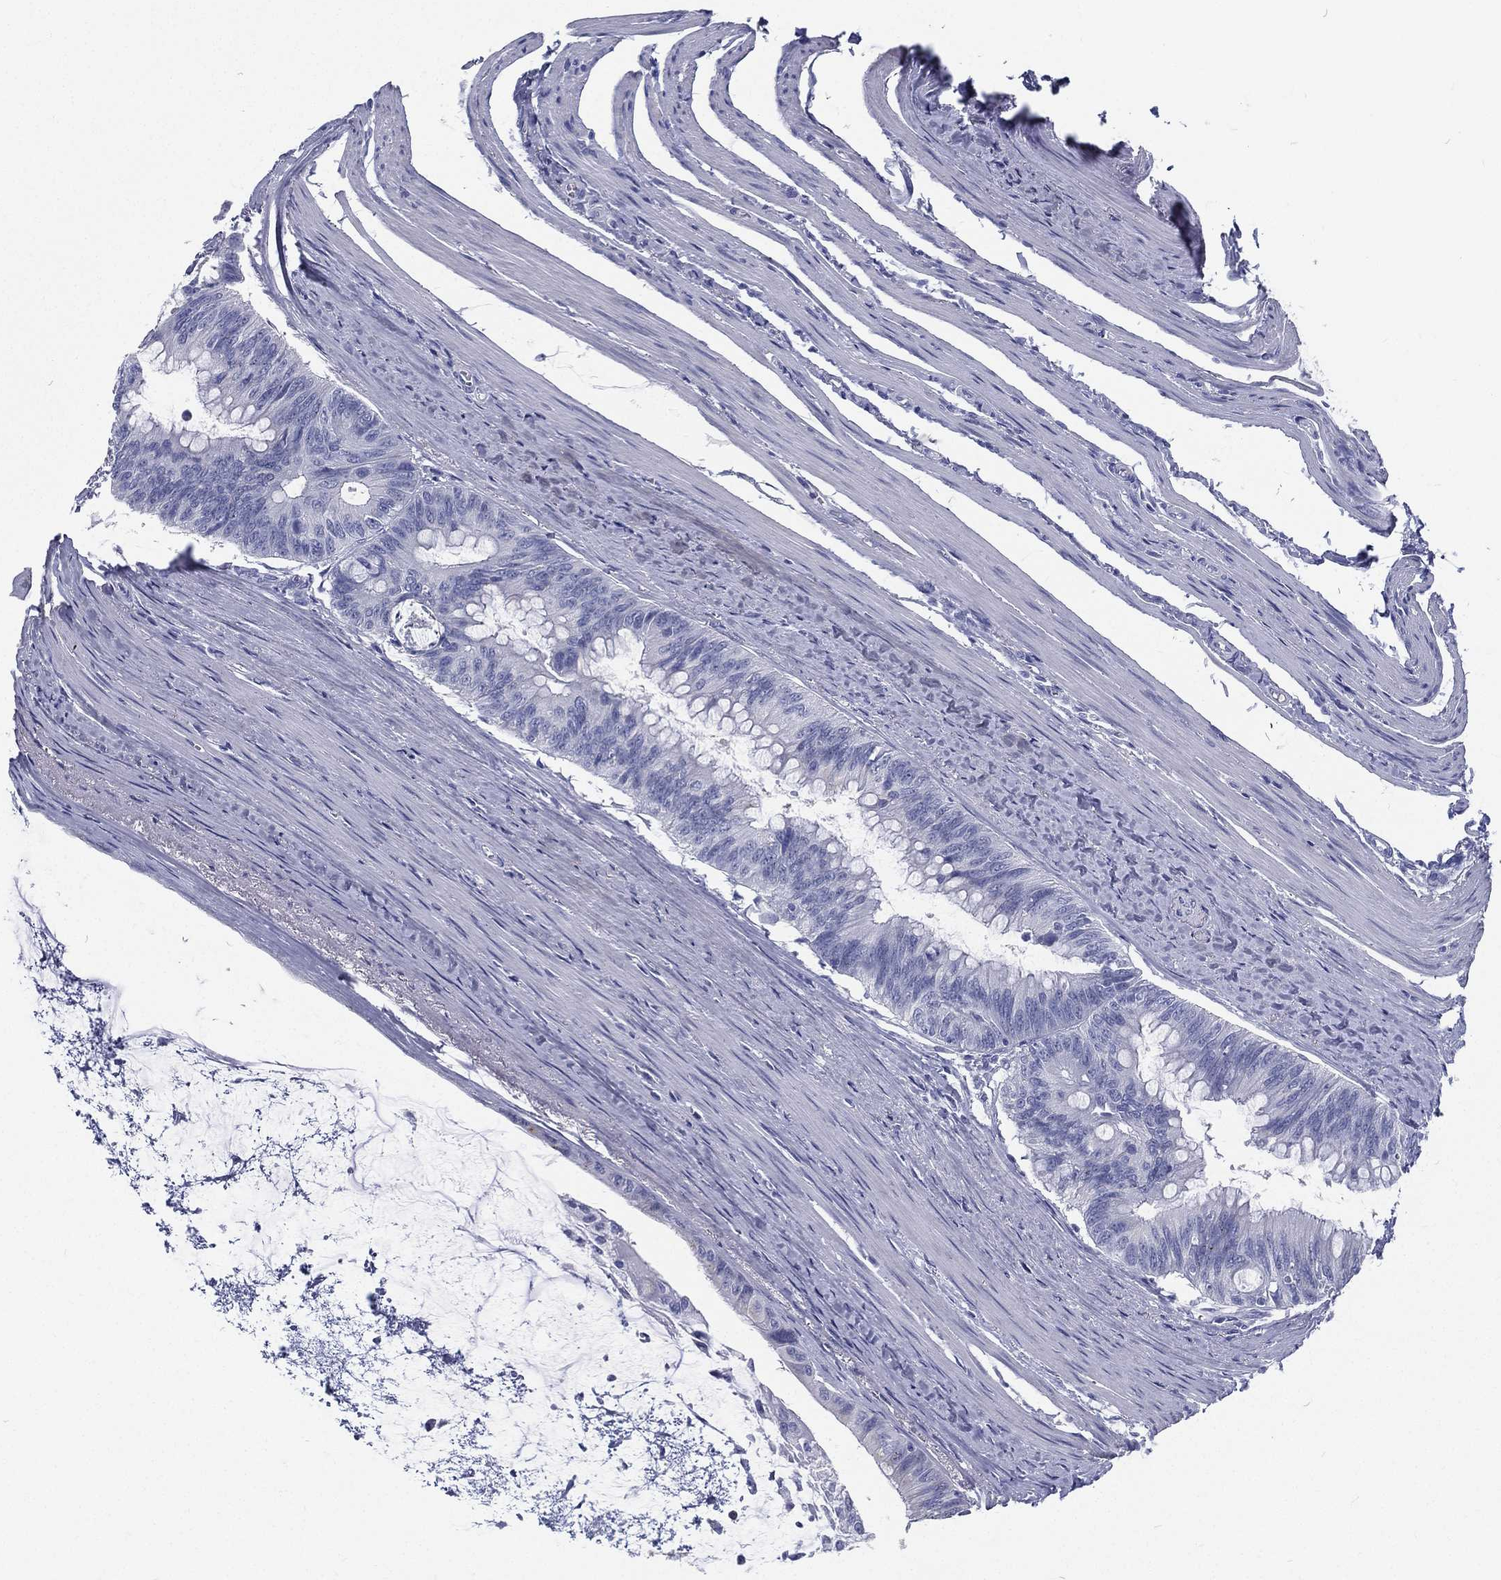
{"staining": {"intensity": "negative", "quantity": "none", "location": "none"}, "tissue": "colorectal cancer", "cell_type": "Tumor cells", "image_type": "cancer", "snomed": [{"axis": "morphology", "description": "Normal tissue, NOS"}, {"axis": "morphology", "description": "Adenocarcinoma, NOS"}, {"axis": "topography", "description": "Colon"}], "caption": "Micrograph shows no protein expression in tumor cells of colorectal cancer (adenocarcinoma) tissue.", "gene": "RSPH4A", "patient": {"sex": "male", "age": 65}}